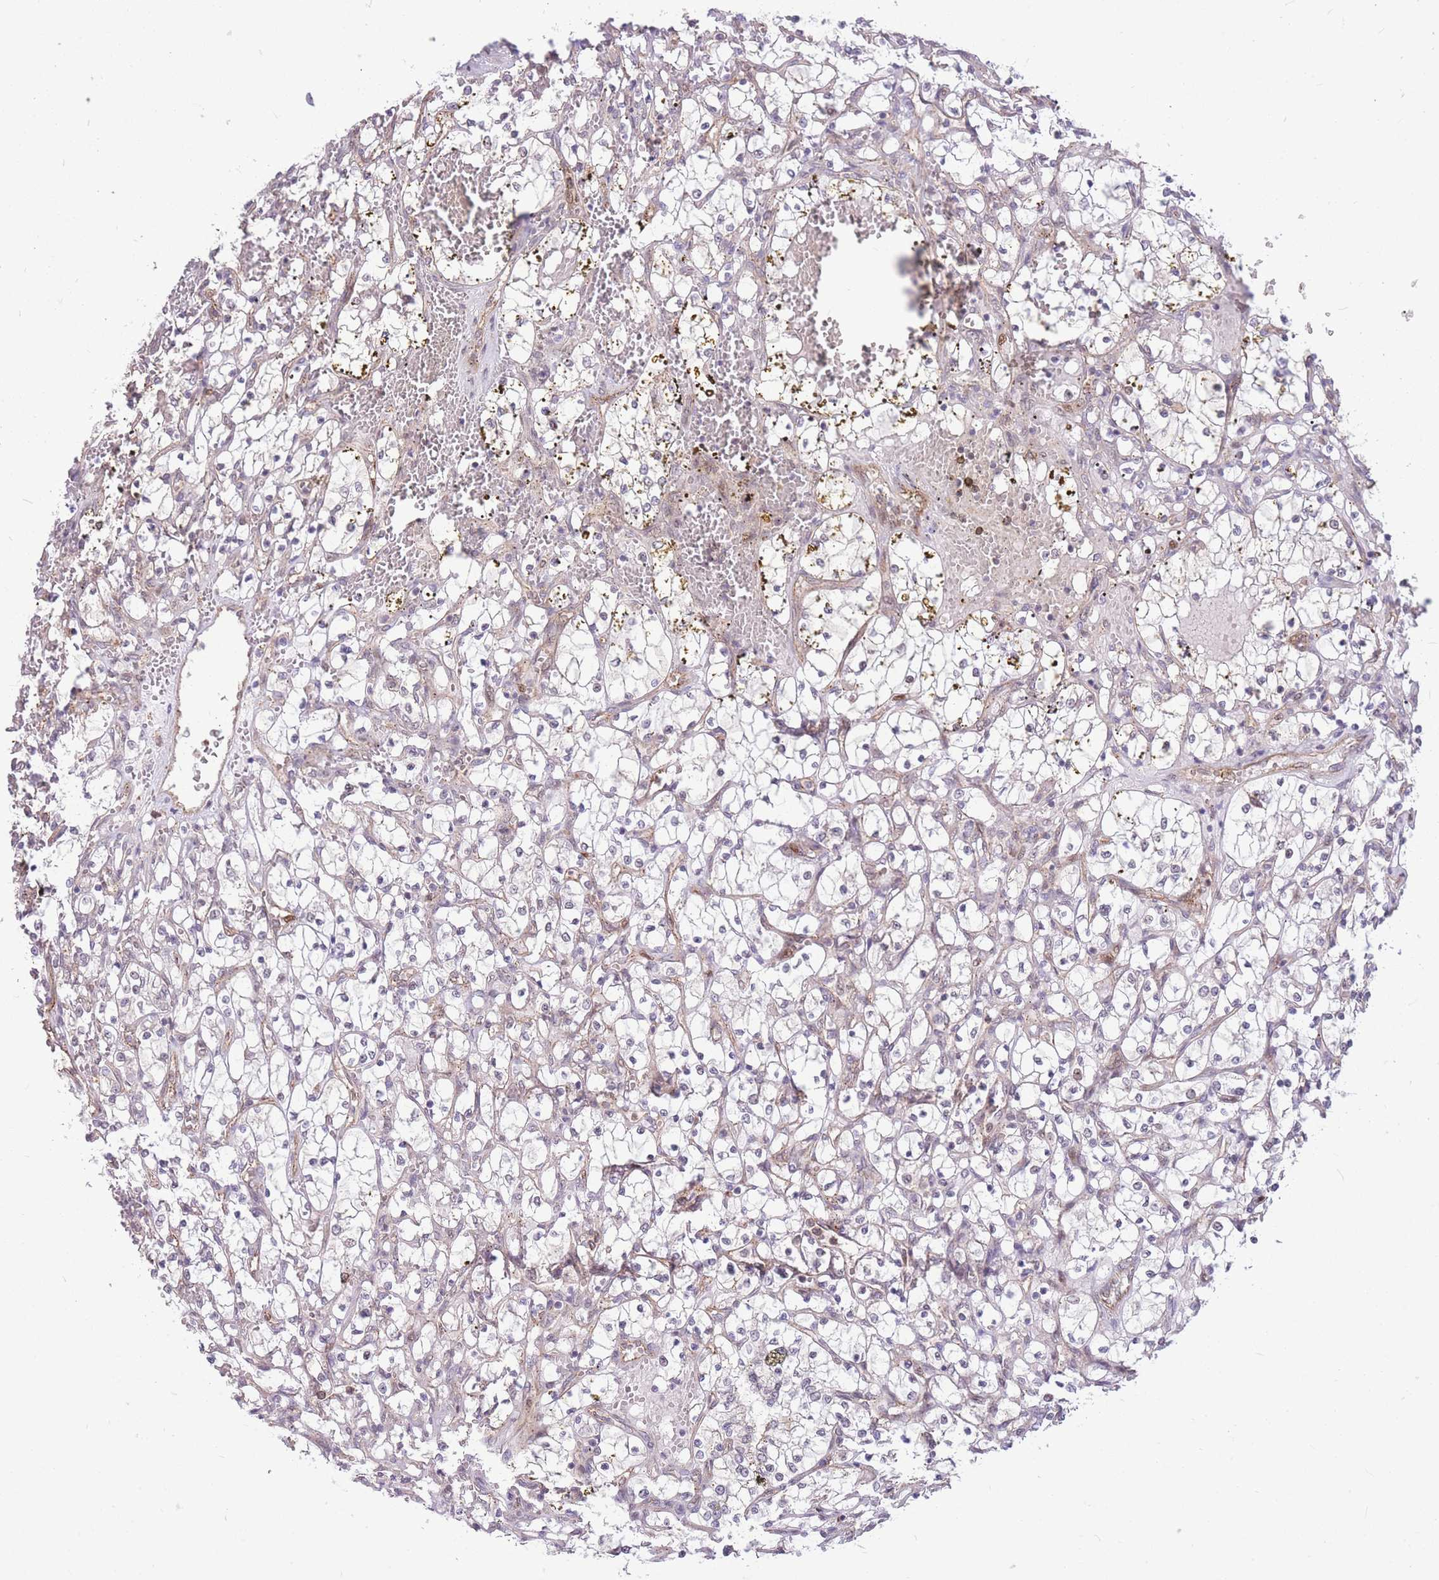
{"staining": {"intensity": "negative", "quantity": "none", "location": "none"}, "tissue": "renal cancer", "cell_type": "Tumor cells", "image_type": "cancer", "snomed": [{"axis": "morphology", "description": "Adenocarcinoma, NOS"}, {"axis": "topography", "description": "Kidney"}], "caption": "A high-resolution photomicrograph shows immunohistochemistry staining of renal cancer, which shows no significant positivity in tumor cells. (DAB immunohistochemistry, high magnification).", "gene": "TCF20", "patient": {"sex": "female", "age": 69}}